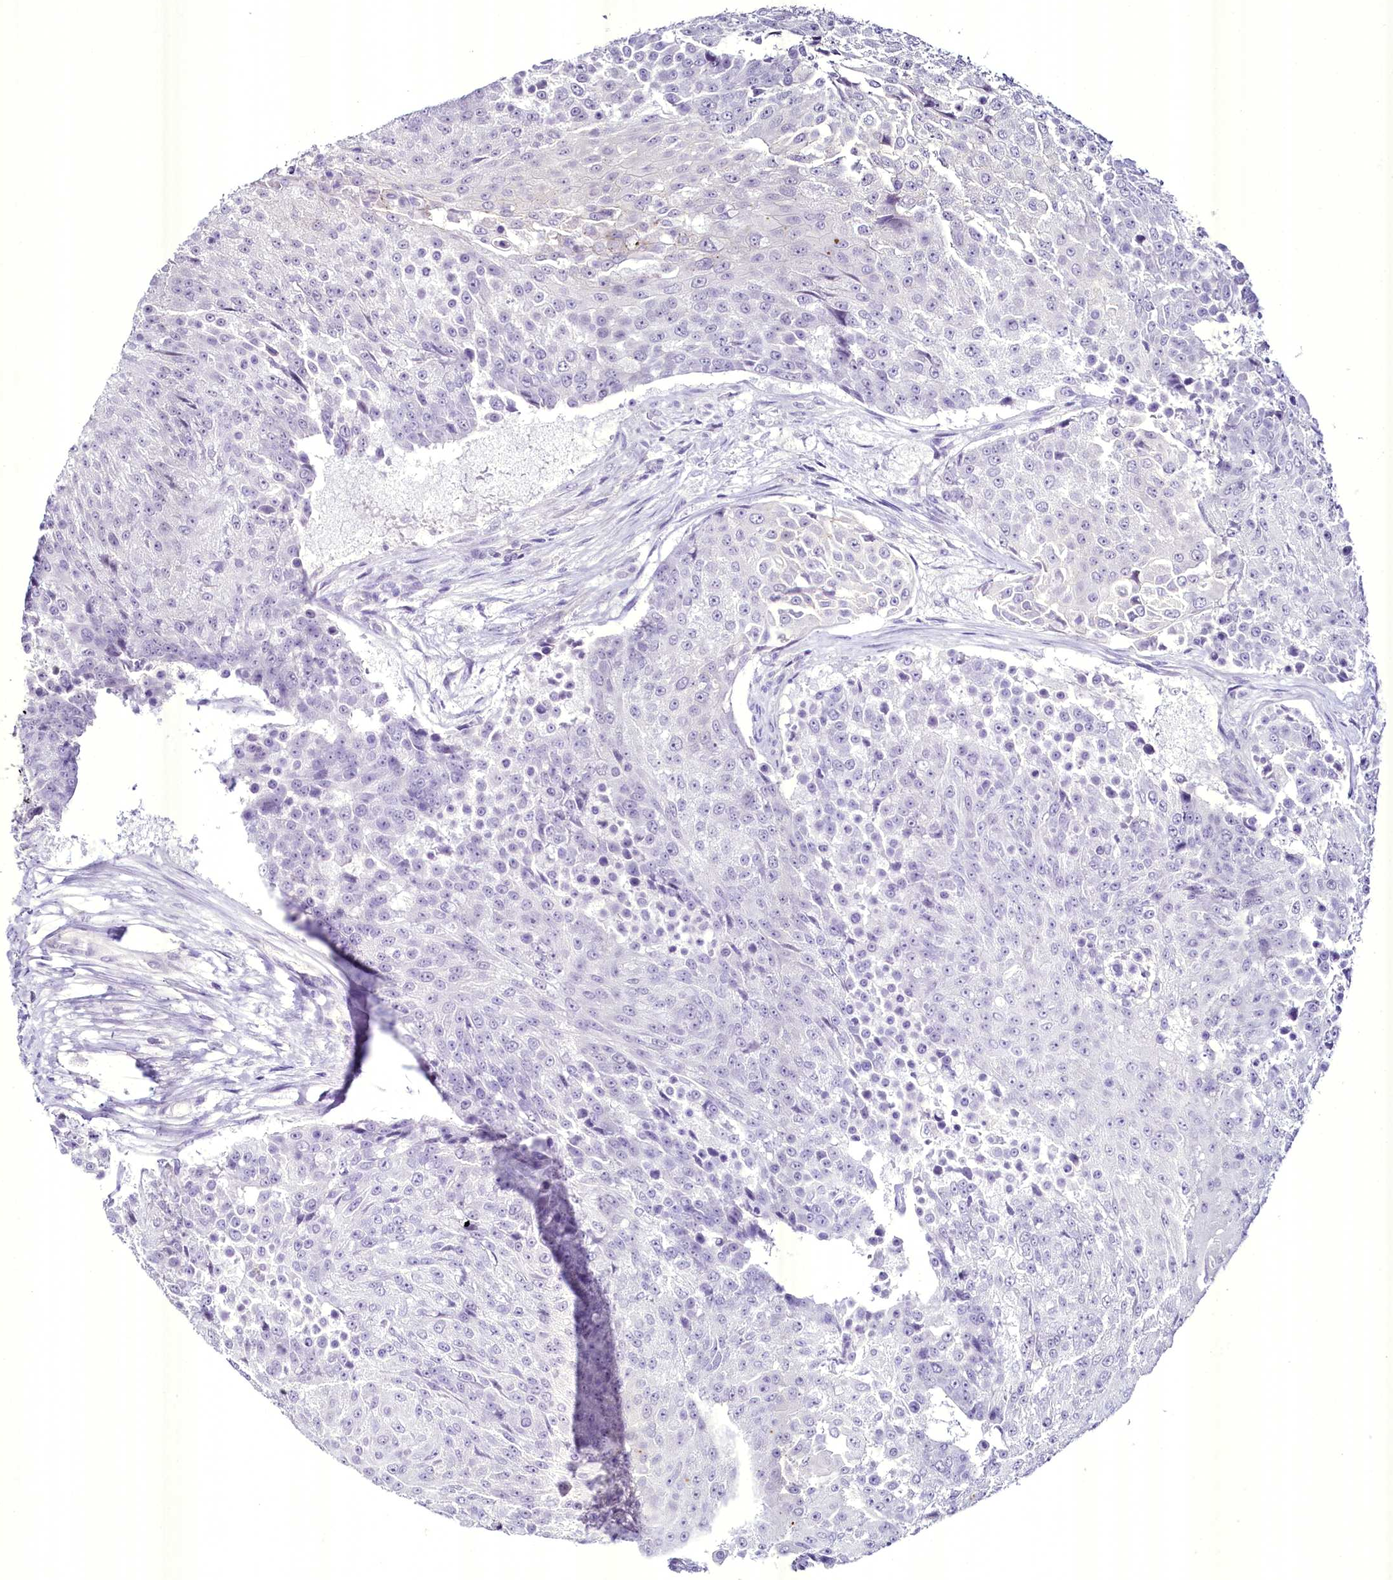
{"staining": {"intensity": "negative", "quantity": "none", "location": "none"}, "tissue": "urothelial cancer", "cell_type": "Tumor cells", "image_type": "cancer", "snomed": [{"axis": "morphology", "description": "Urothelial carcinoma, High grade"}, {"axis": "topography", "description": "Urinary bladder"}], "caption": "An image of human urothelial cancer is negative for staining in tumor cells. (Brightfield microscopy of DAB (3,3'-diaminobenzidine) immunohistochemistry at high magnification).", "gene": "BANK1", "patient": {"sex": "female", "age": 63}}